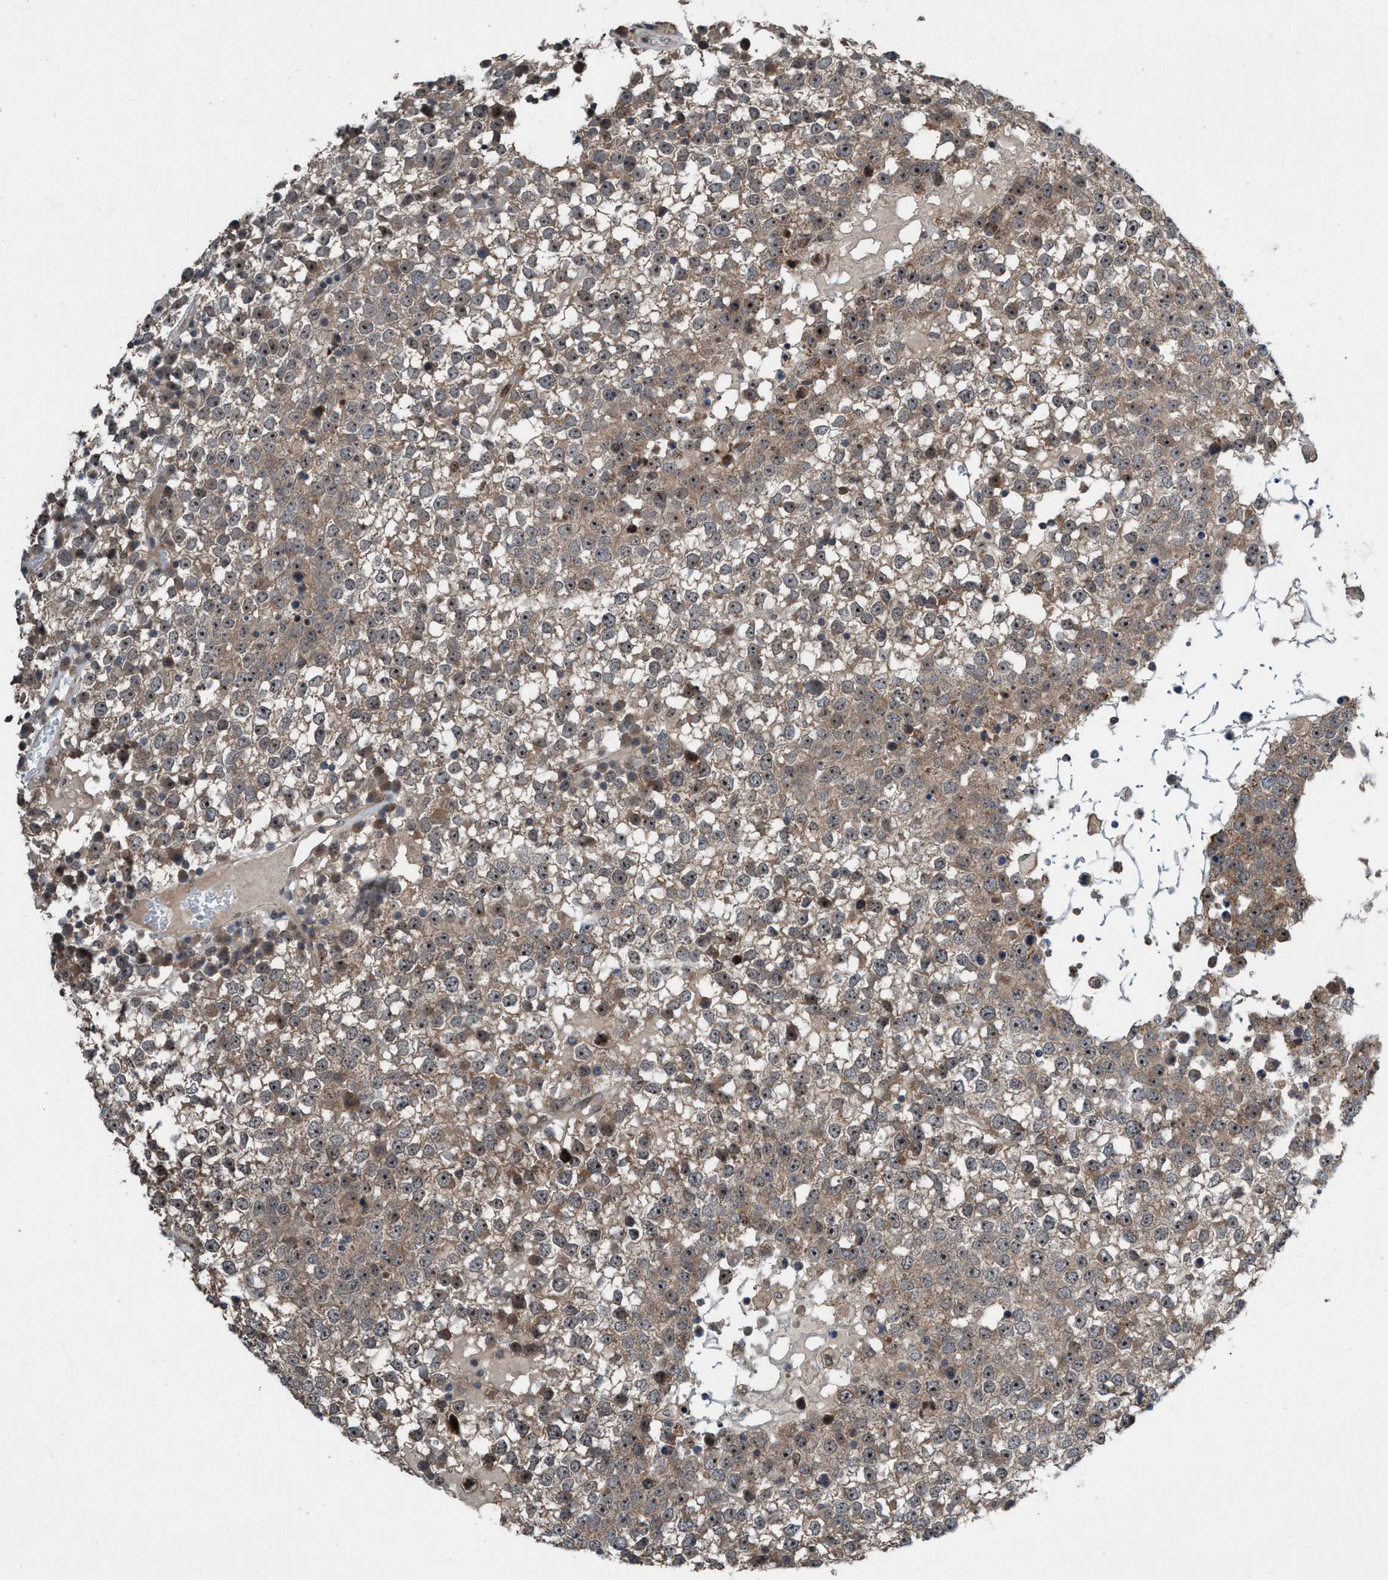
{"staining": {"intensity": "moderate", "quantity": "25%-75%", "location": "cytoplasmic/membranous,nuclear"}, "tissue": "testis cancer", "cell_type": "Tumor cells", "image_type": "cancer", "snomed": [{"axis": "morphology", "description": "Seminoma, NOS"}, {"axis": "topography", "description": "Testis"}], "caption": "A medium amount of moderate cytoplasmic/membranous and nuclear staining is appreciated in approximately 25%-75% of tumor cells in testis cancer (seminoma) tissue.", "gene": "NISCH", "patient": {"sex": "male", "age": 65}}